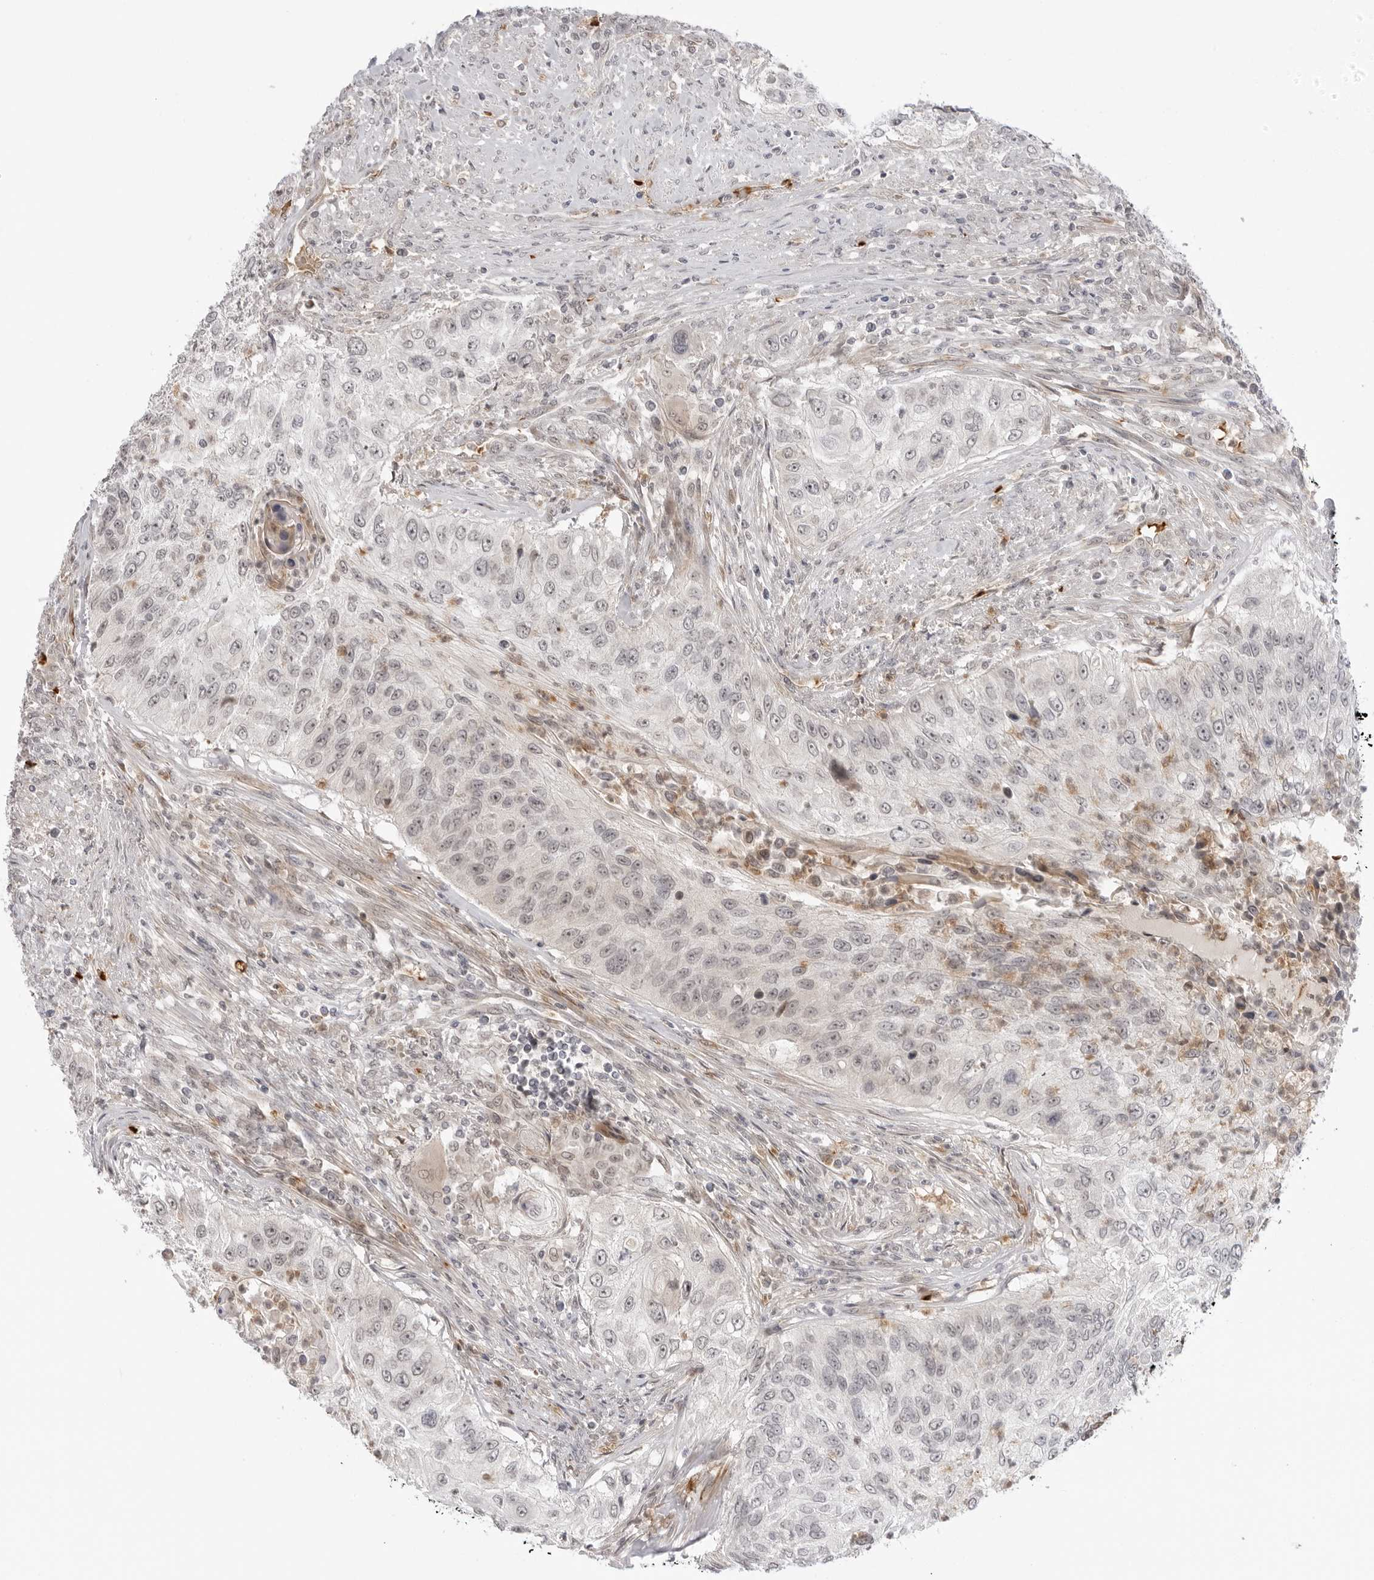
{"staining": {"intensity": "negative", "quantity": "none", "location": "none"}, "tissue": "urothelial cancer", "cell_type": "Tumor cells", "image_type": "cancer", "snomed": [{"axis": "morphology", "description": "Urothelial carcinoma, High grade"}, {"axis": "topography", "description": "Urinary bladder"}], "caption": "High power microscopy micrograph of an immunohistochemistry histopathology image of urothelial cancer, revealing no significant expression in tumor cells.", "gene": "SUGCT", "patient": {"sex": "female", "age": 60}}